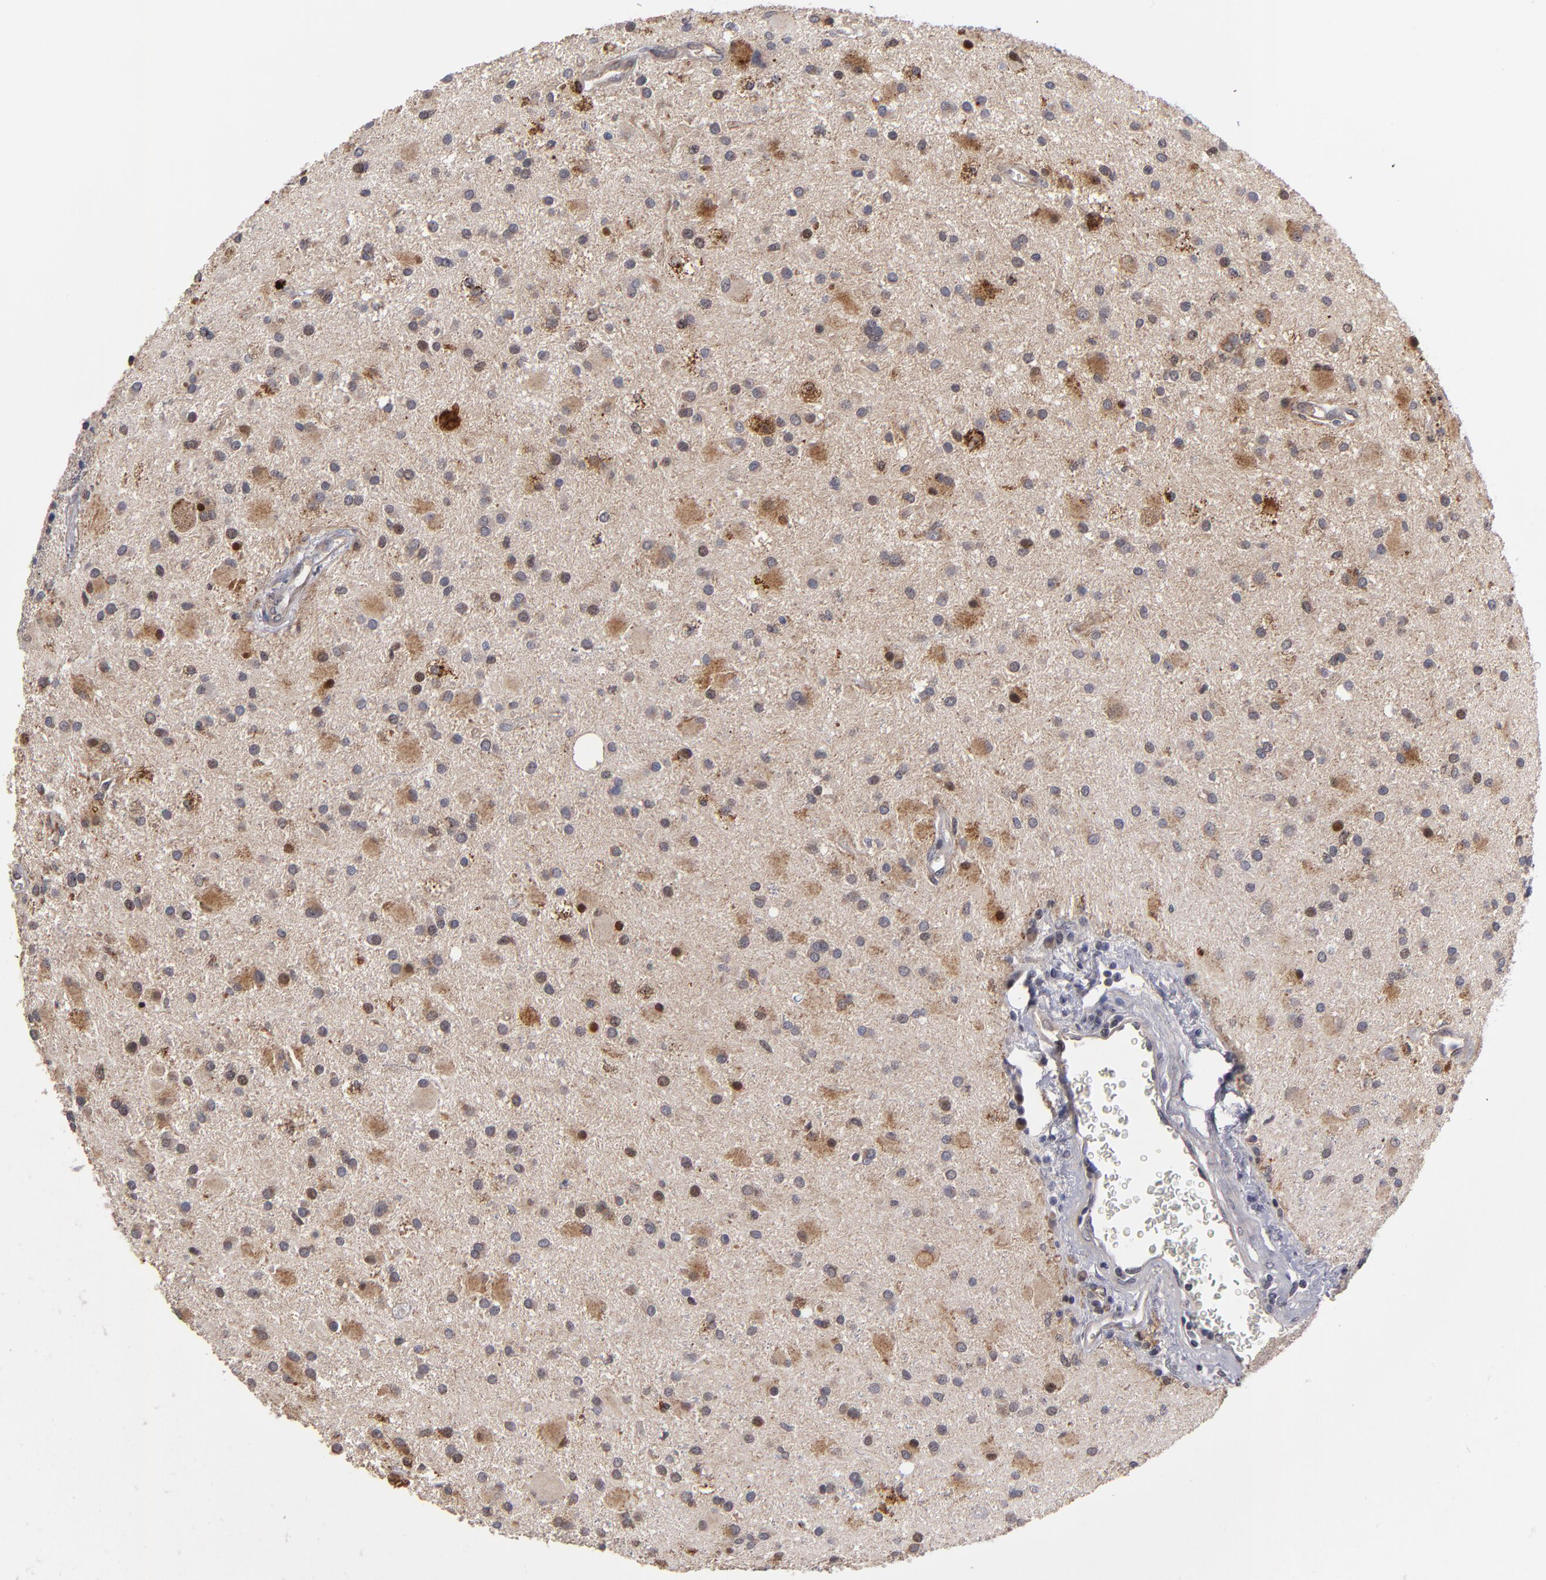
{"staining": {"intensity": "weak", "quantity": ">75%", "location": "cytoplasmic/membranous"}, "tissue": "glioma", "cell_type": "Tumor cells", "image_type": "cancer", "snomed": [{"axis": "morphology", "description": "Glioma, malignant, Low grade"}, {"axis": "topography", "description": "Brain"}], "caption": "DAB (3,3'-diaminobenzidine) immunohistochemical staining of human glioma exhibits weak cytoplasmic/membranous protein positivity in approximately >75% of tumor cells.", "gene": "EXD2", "patient": {"sex": "male", "age": 58}}